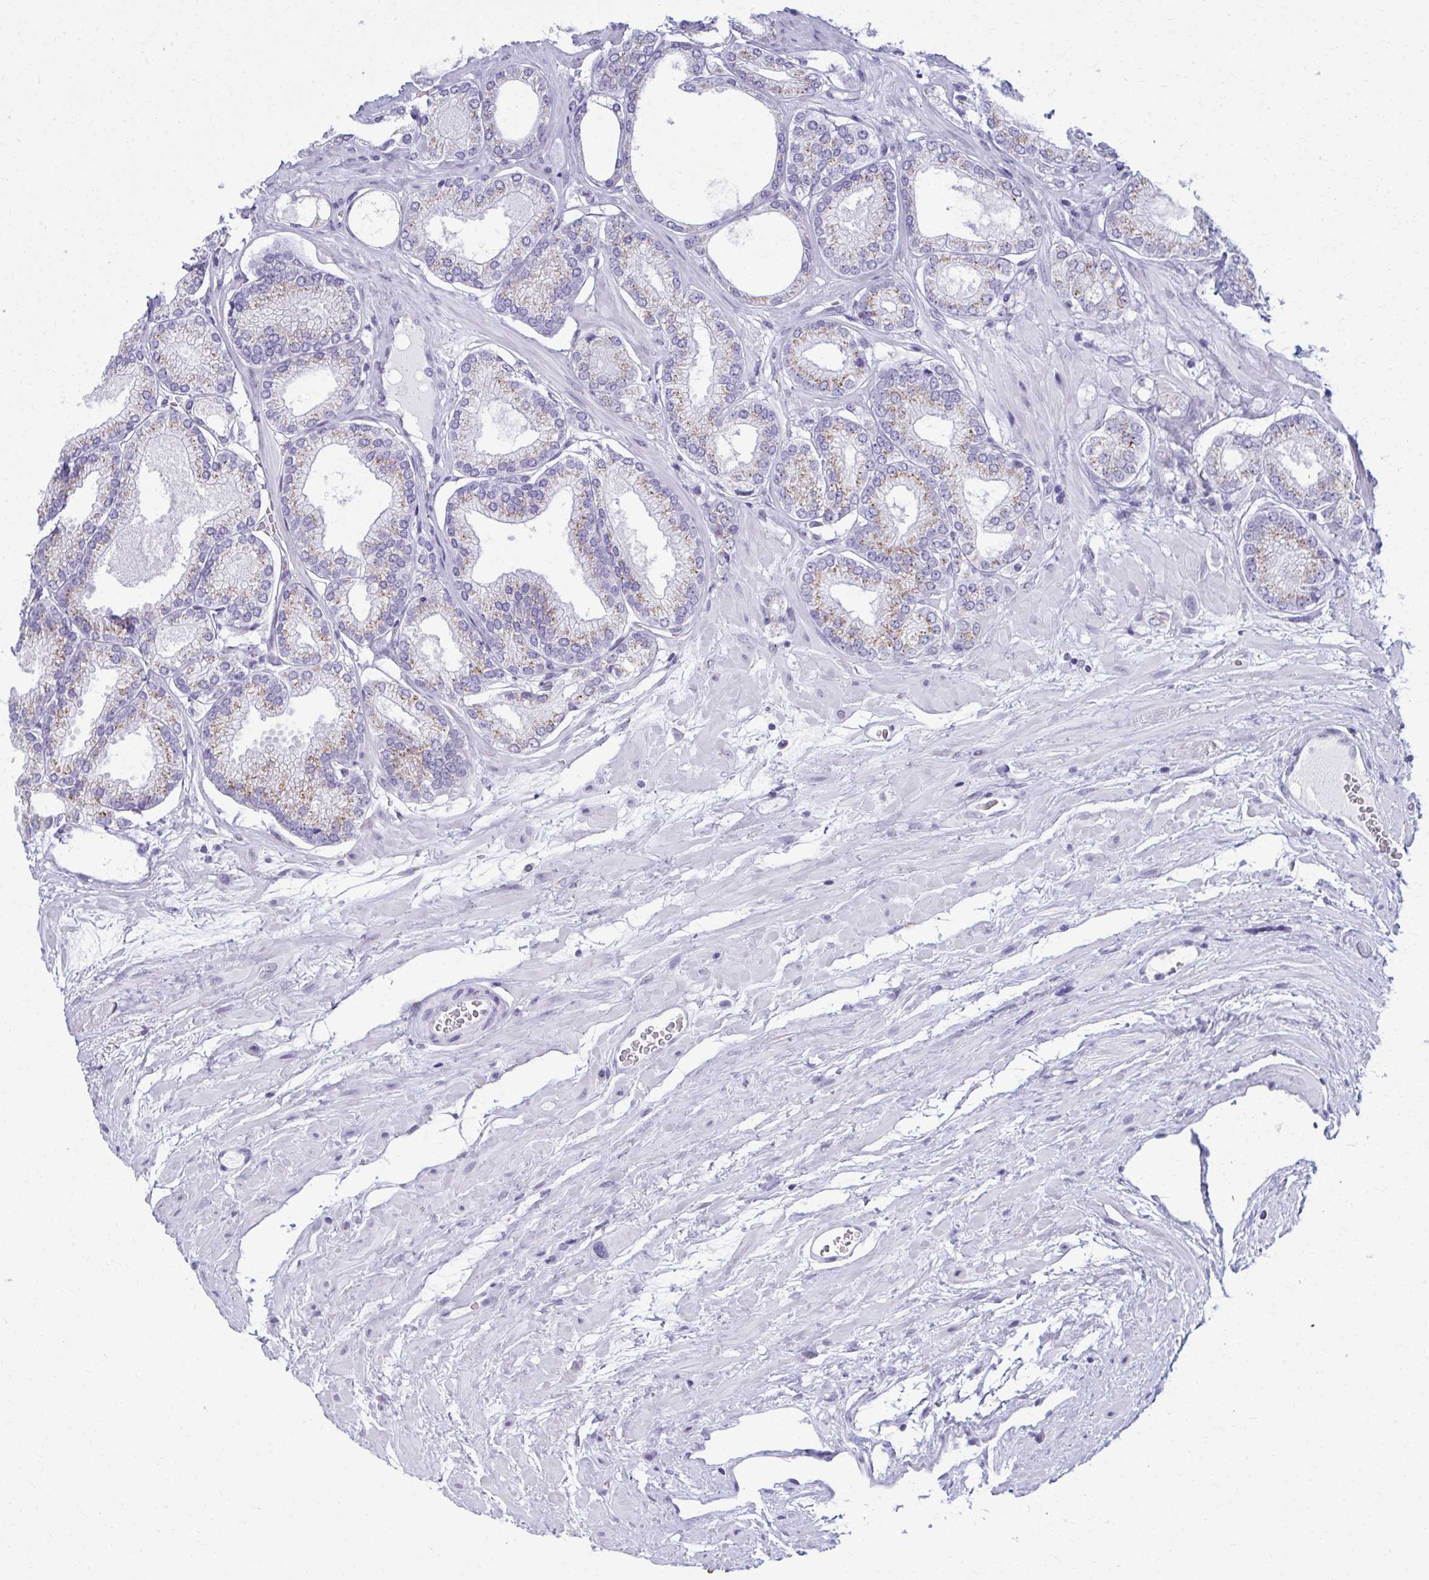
{"staining": {"intensity": "weak", "quantity": "25%-75%", "location": "cytoplasmic/membranous"}, "tissue": "prostate cancer", "cell_type": "Tumor cells", "image_type": "cancer", "snomed": [{"axis": "morphology", "description": "Adenocarcinoma, High grade"}, {"axis": "topography", "description": "Prostate"}], "caption": "Immunohistochemical staining of prostate adenocarcinoma (high-grade) reveals low levels of weak cytoplasmic/membranous expression in about 25%-75% of tumor cells.", "gene": "SCLY", "patient": {"sex": "male", "age": 68}}